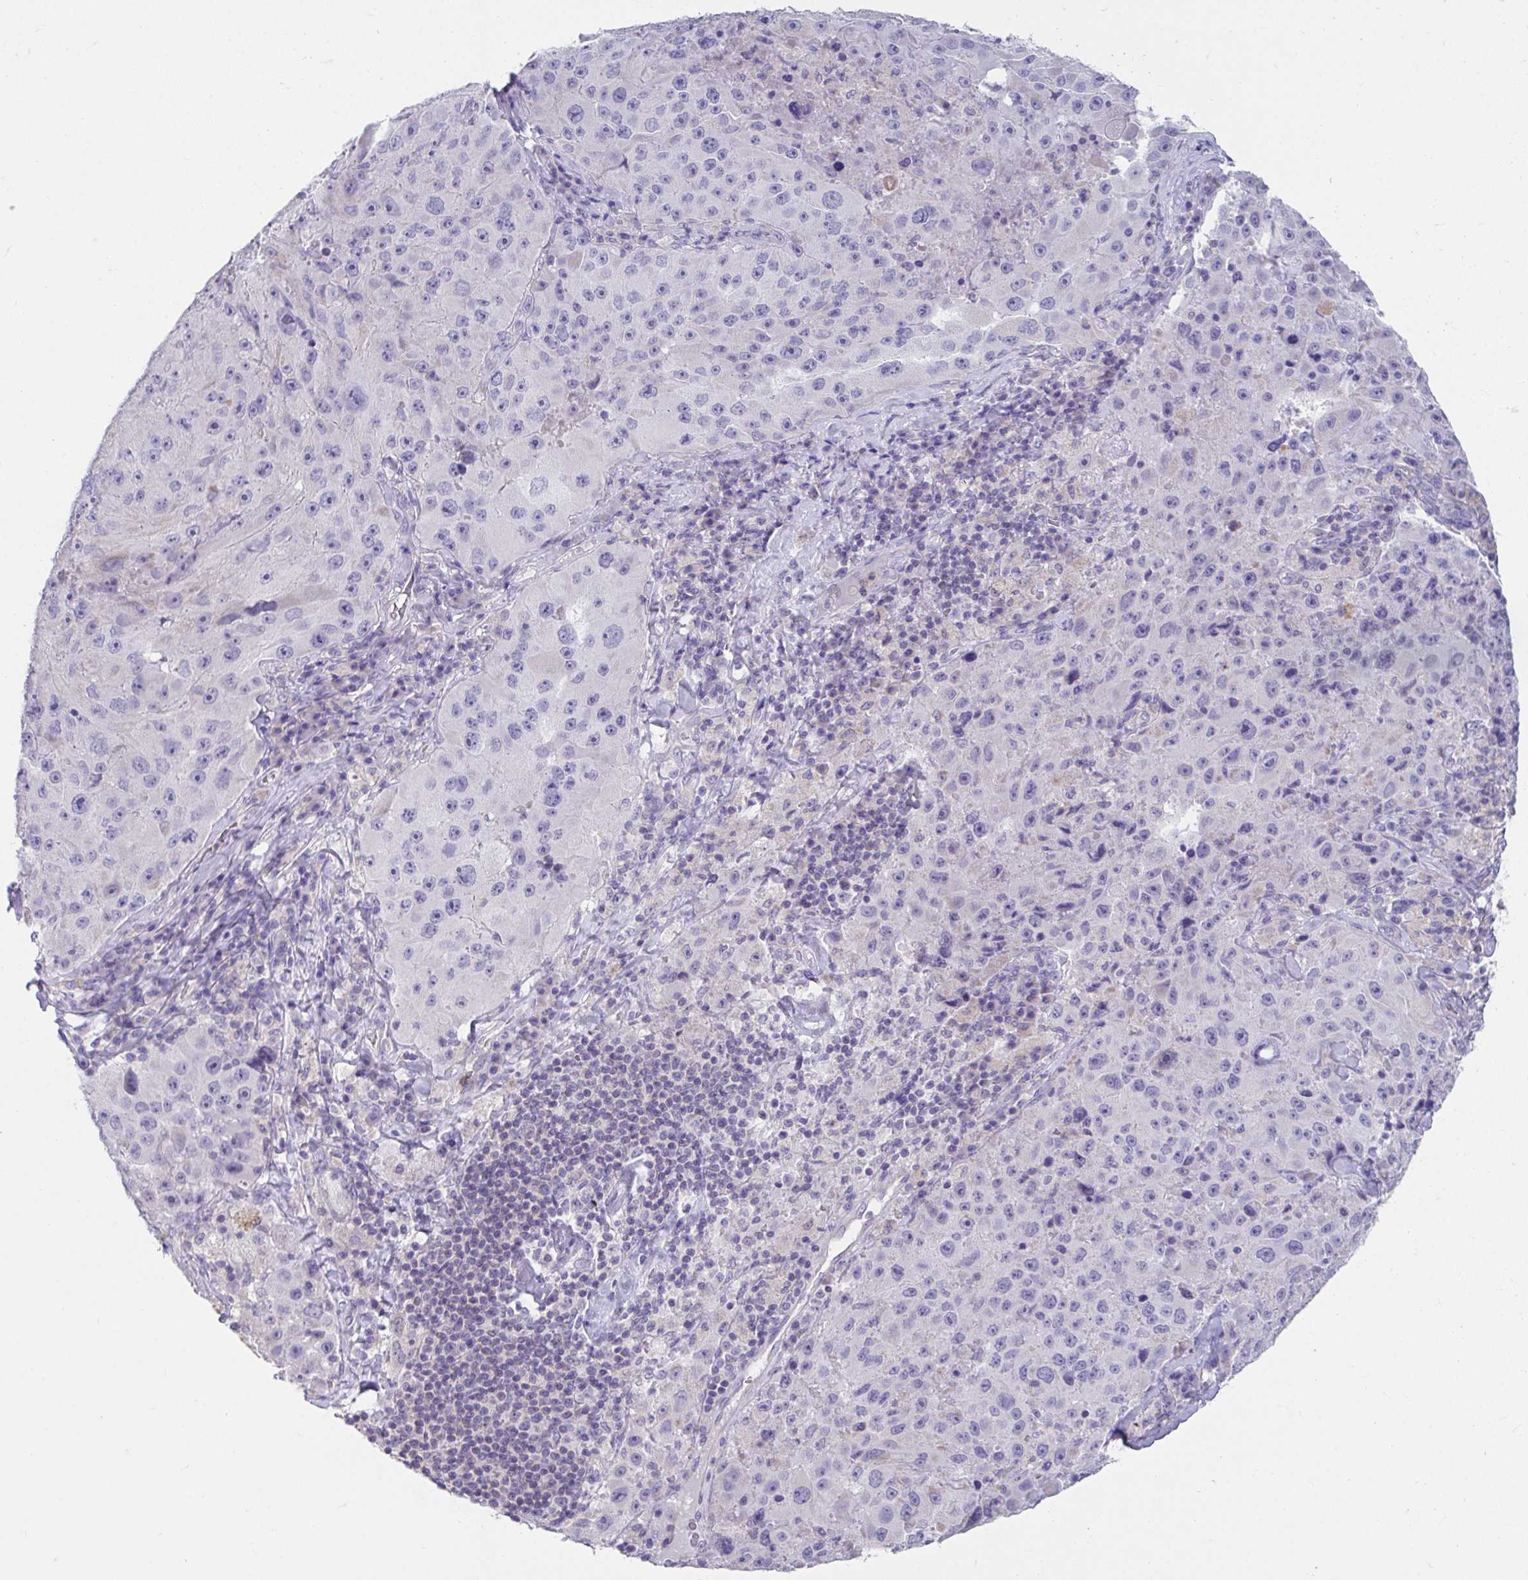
{"staining": {"intensity": "negative", "quantity": "none", "location": "none"}, "tissue": "melanoma", "cell_type": "Tumor cells", "image_type": "cancer", "snomed": [{"axis": "morphology", "description": "Malignant melanoma, Metastatic site"}, {"axis": "topography", "description": "Lymph node"}], "caption": "Immunohistochemistry histopathology image of human malignant melanoma (metastatic site) stained for a protein (brown), which displays no positivity in tumor cells.", "gene": "CXCR1", "patient": {"sex": "male", "age": 62}}